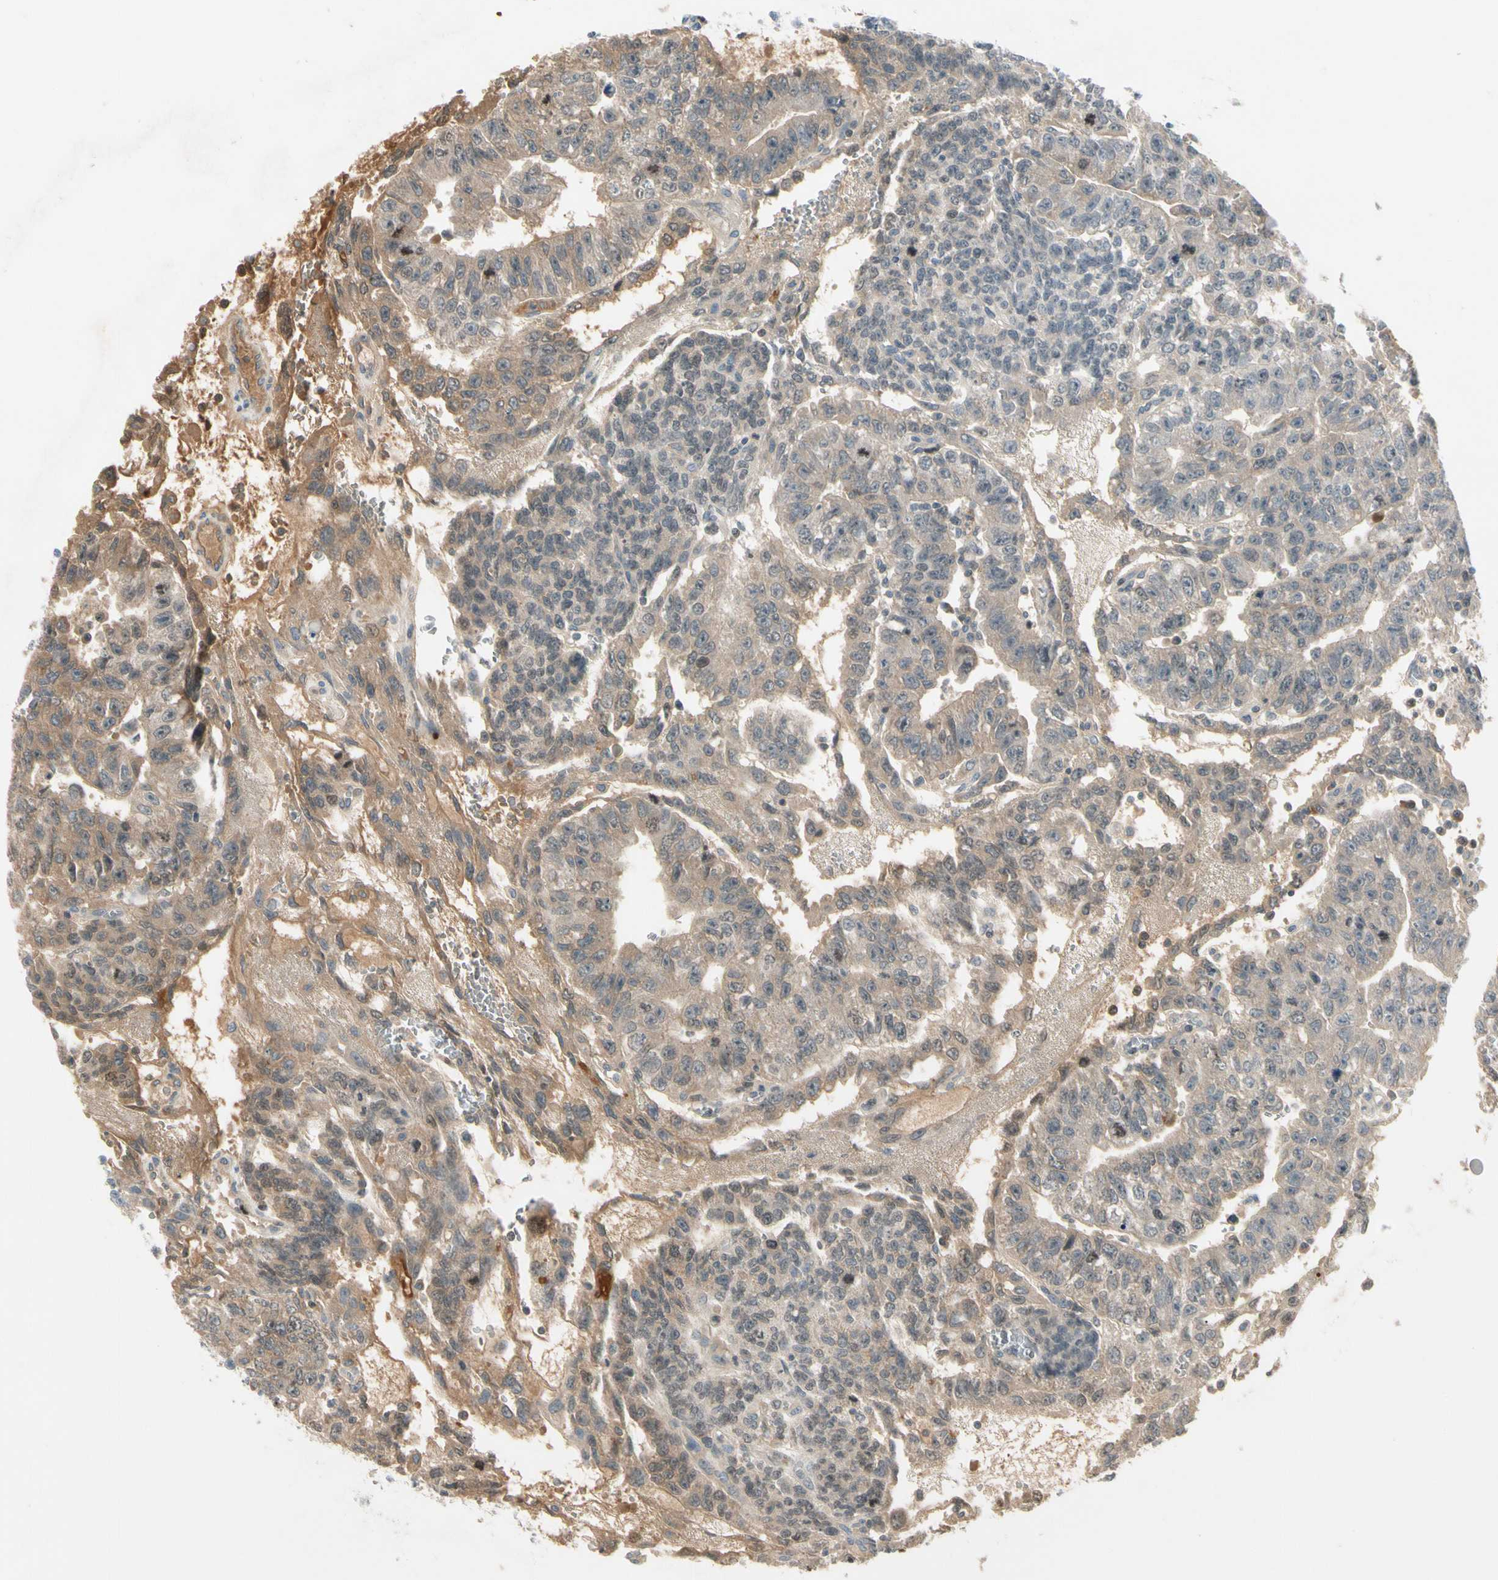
{"staining": {"intensity": "weak", "quantity": ">75%", "location": "cytoplasmic/membranous"}, "tissue": "testis cancer", "cell_type": "Tumor cells", "image_type": "cancer", "snomed": [{"axis": "morphology", "description": "Seminoma, NOS"}, {"axis": "morphology", "description": "Carcinoma, Embryonal, NOS"}, {"axis": "topography", "description": "Testis"}], "caption": "IHC micrograph of human testis cancer (seminoma) stained for a protein (brown), which shows low levels of weak cytoplasmic/membranous positivity in approximately >75% of tumor cells.", "gene": "ICAM5", "patient": {"sex": "male", "age": 52}}